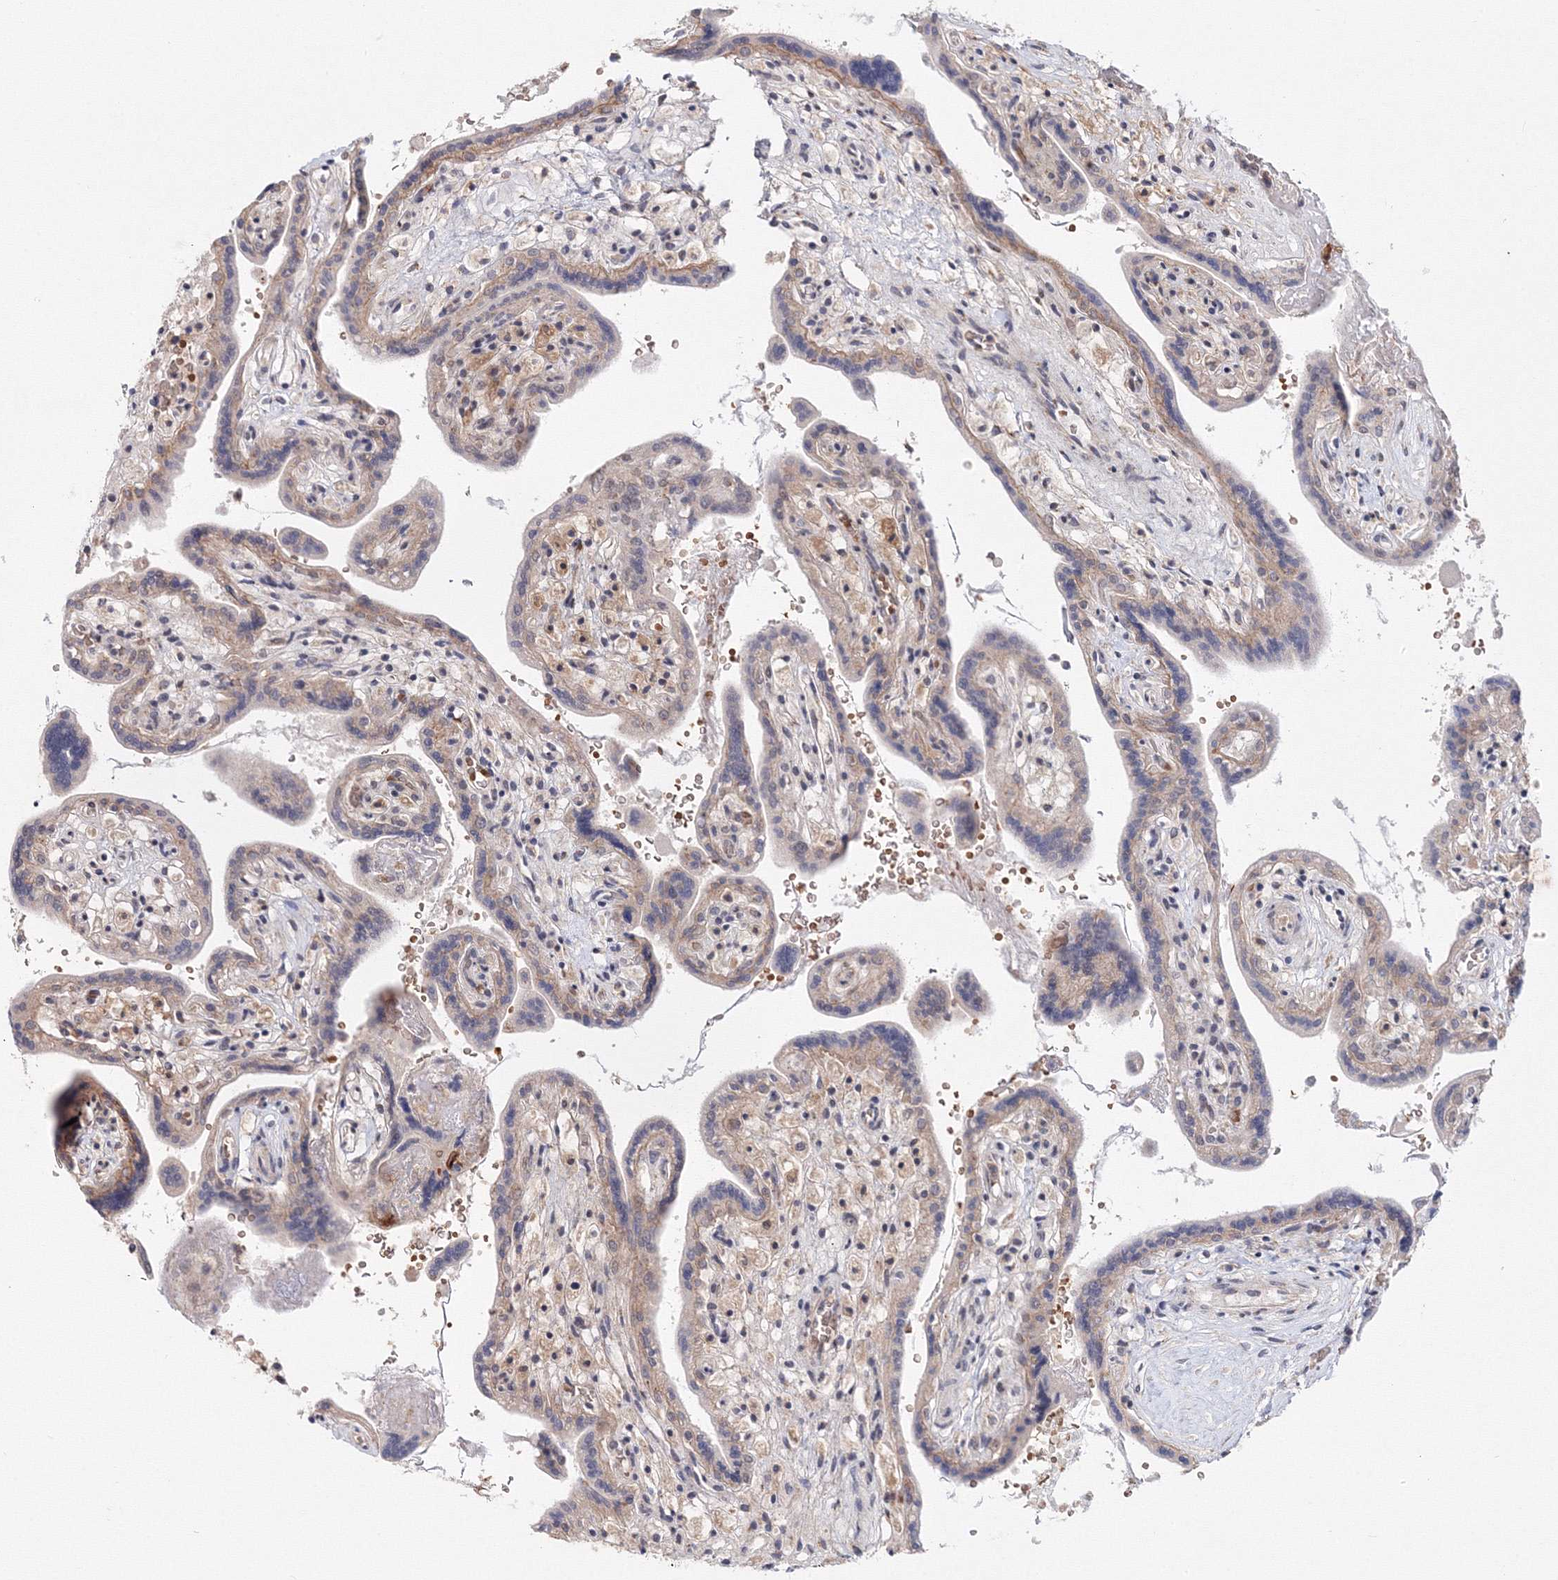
{"staining": {"intensity": "strong", "quantity": "25%-75%", "location": "cytoplasmic/membranous"}, "tissue": "placenta", "cell_type": "Trophoblastic cells", "image_type": "normal", "snomed": [{"axis": "morphology", "description": "Normal tissue, NOS"}, {"axis": "topography", "description": "Placenta"}], "caption": "Trophoblastic cells demonstrate high levels of strong cytoplasmic/membranous expression in approximately 25%-75% of cells in unremarkable placenta.", "gene": "C11orf52", "patient": {"sex": "female", "age": 37}}